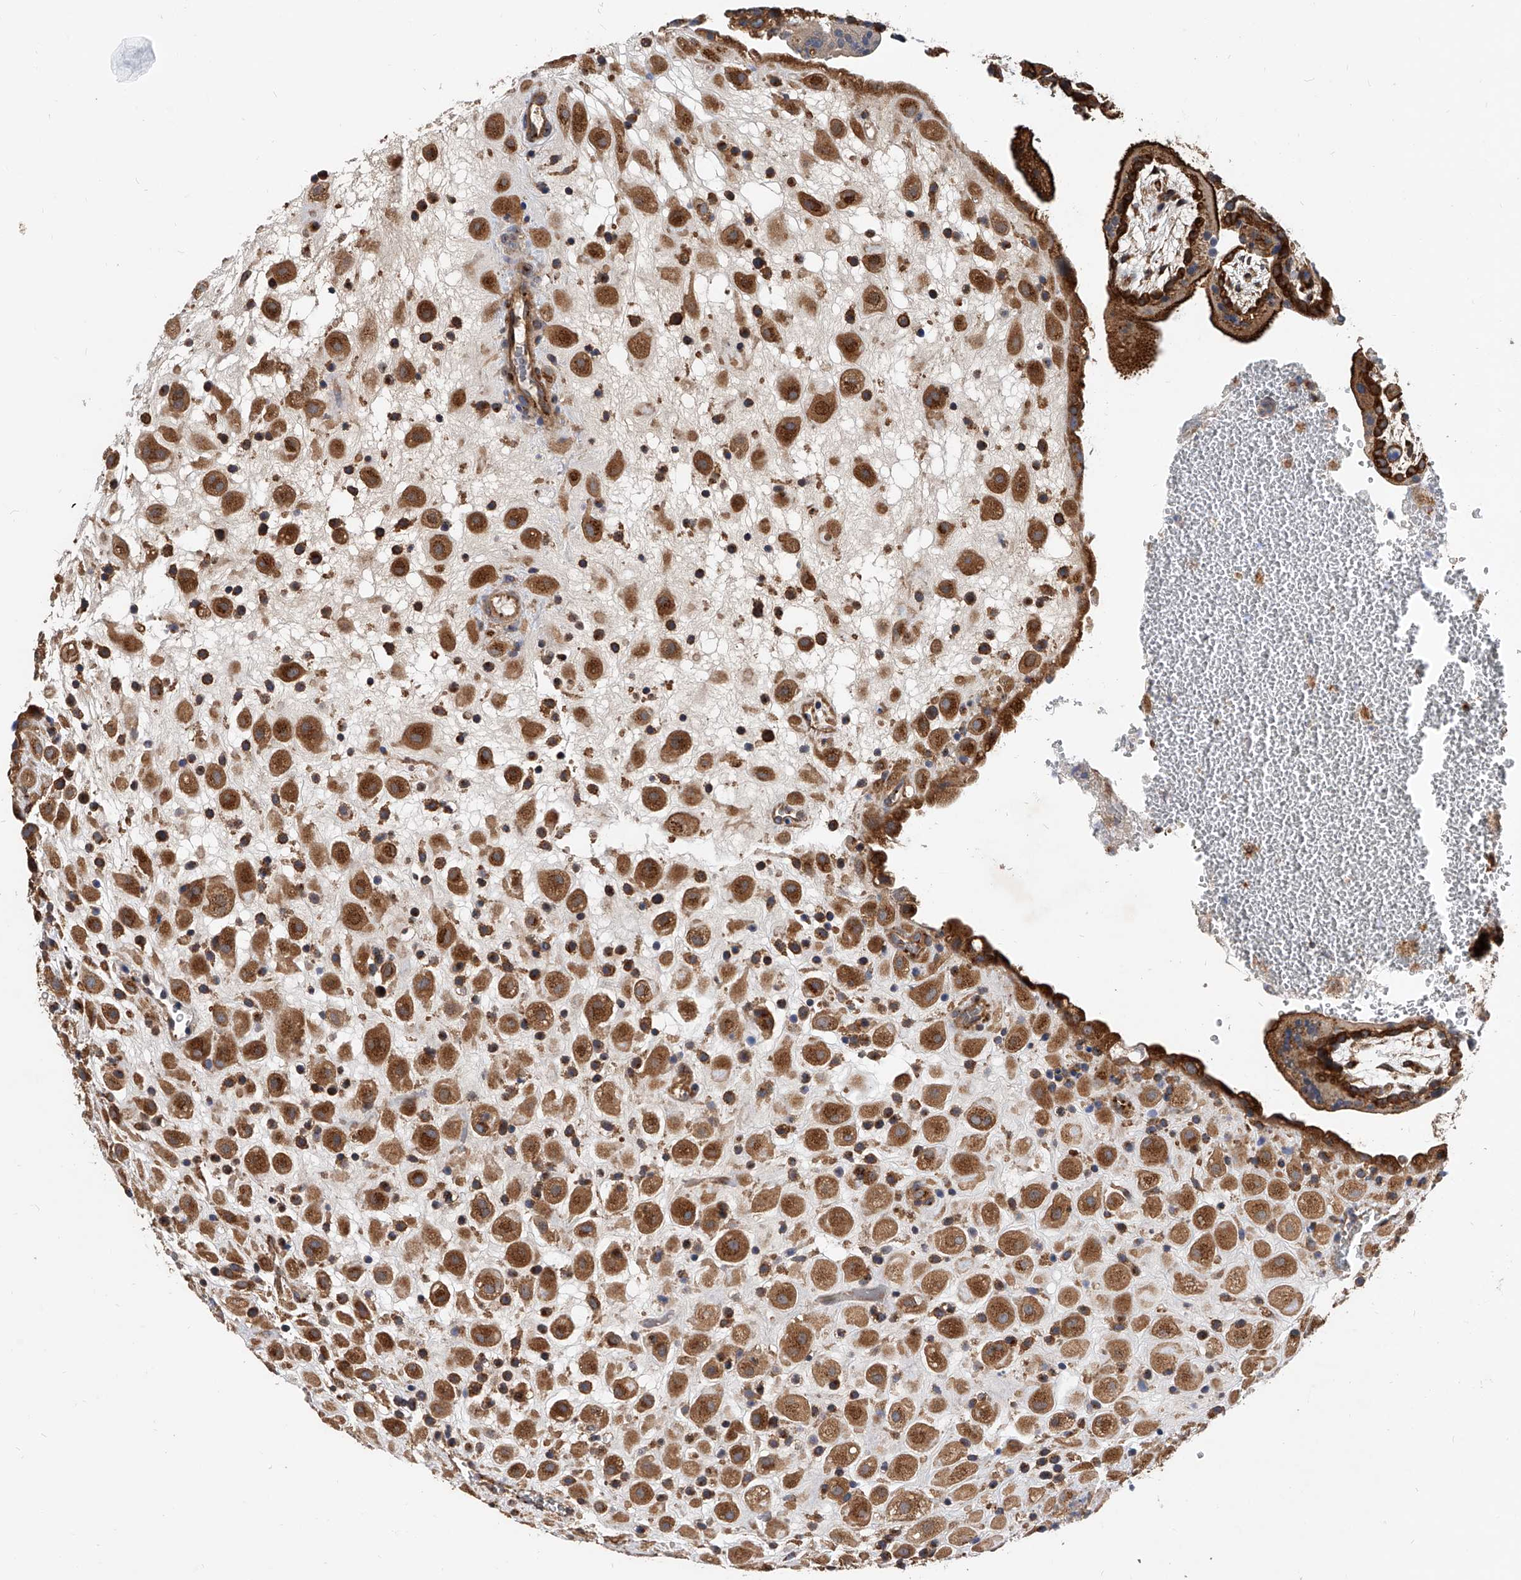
{"staining": {"intensity": "strong", "quantity": ">75%", "location": "cytoplasmic/membranous"}, "tissue": "placenta", "cell_type": "Decidual cells", "image_type": "normal", "snomed": [{"axis": "morphology", "description": "Normal tissue, NOS"}, {"axis": "topography", "description": "Placenta"}], "caption": "Unremarkable placenta reveals strong cytoplasmic/membranous expression in about >75% of decidual cells.", "gene": "CFAP410", "patient": {"sex": "female", "age": 35}}